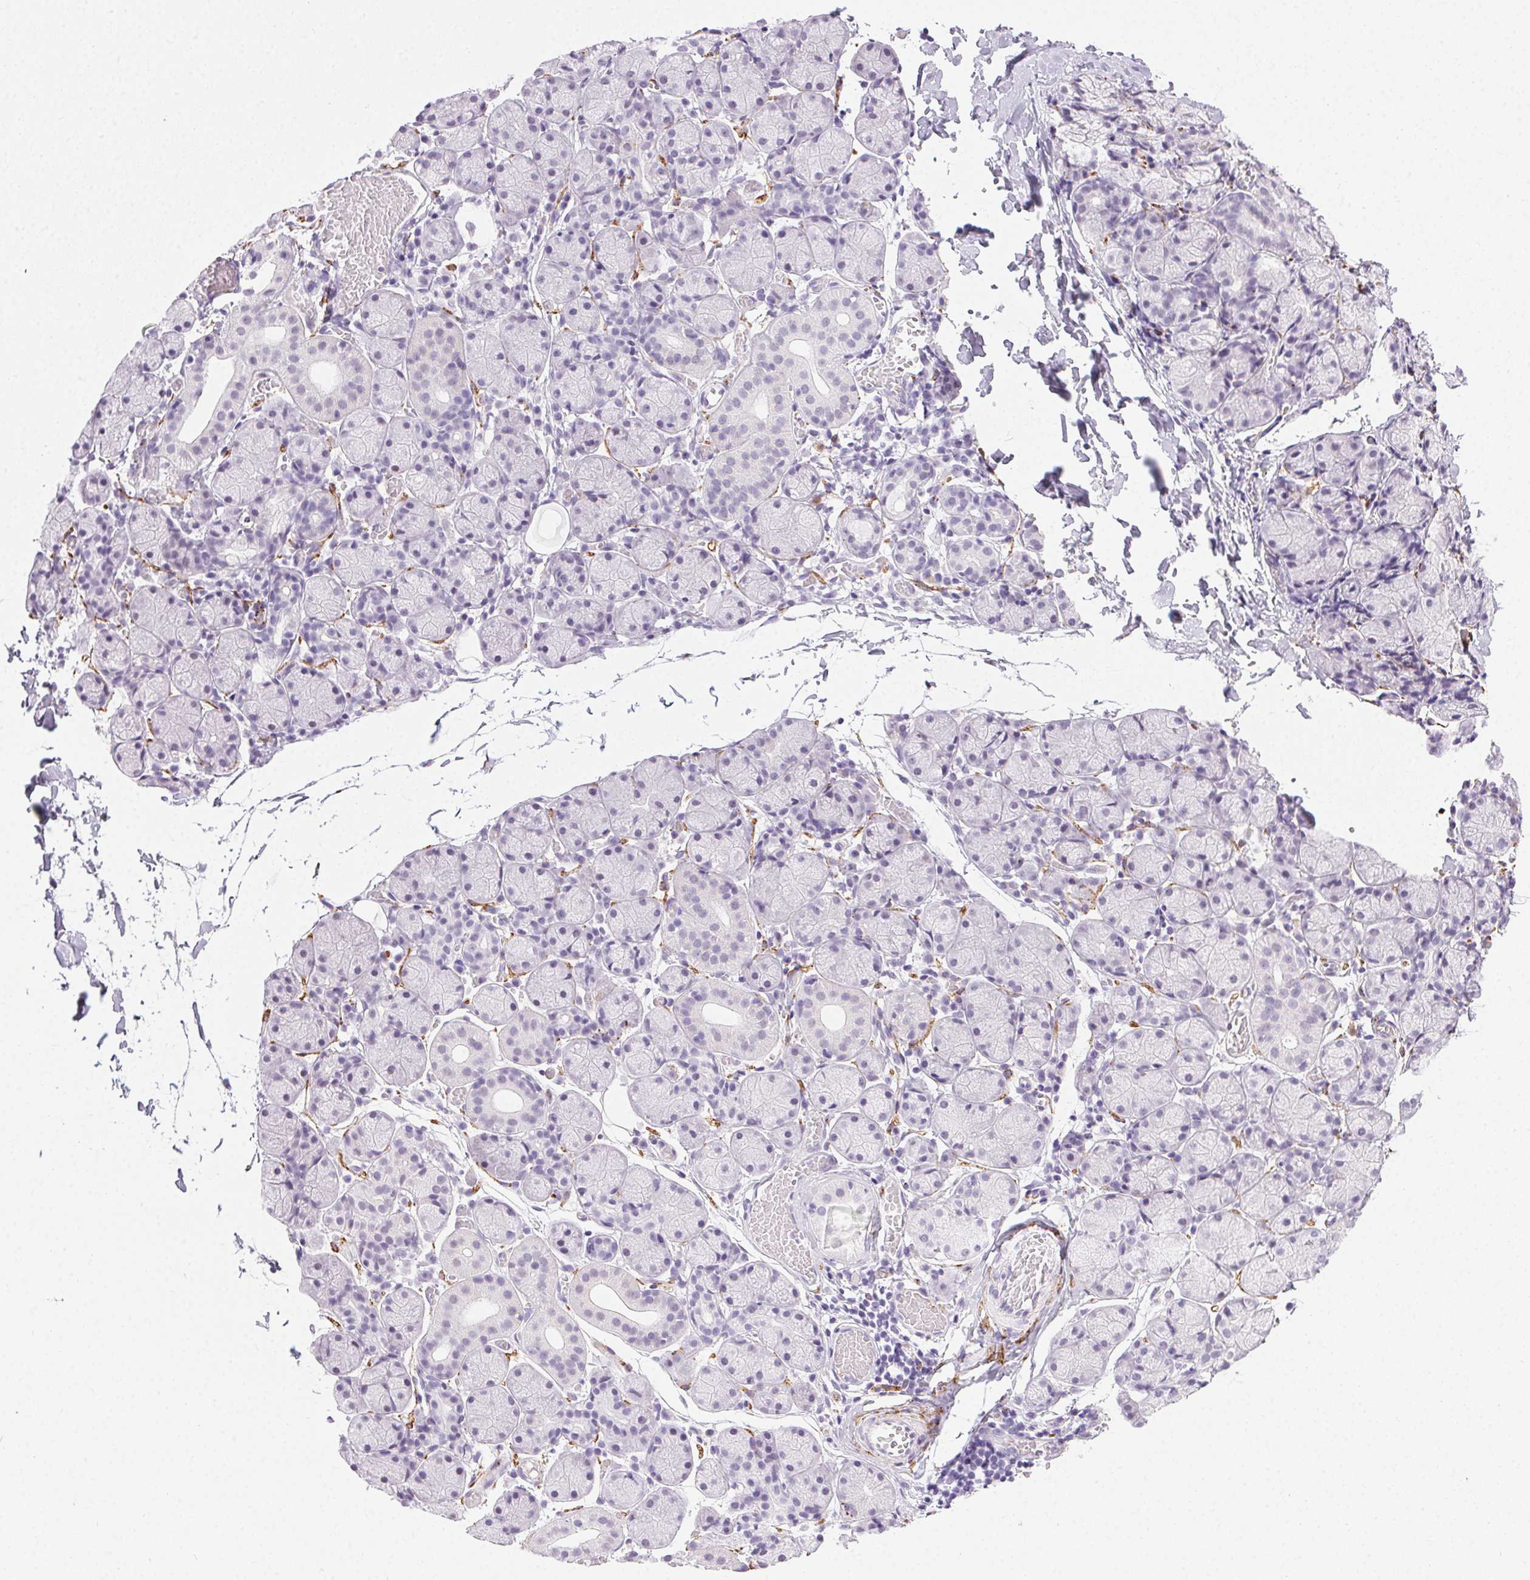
{"staining": {"intensity": "negative", "quantity": "none", "location": "none"}, "tissue": "salivary gland", "cell_type": "Glandular cells", "image_type": "normal", "snomed": [{"axis": "morphology", "description": "Normal tissue, NOS"}, {"axis": "topography", "description": "Salivary gland"}], "caption": "Glandular cells show no significant protein expression in normal salivary gland. (DAB immunohistochemistry (IHC), high magnification).", "gene": "CADPS", "patient": {"sex": "female", "age": 24}}